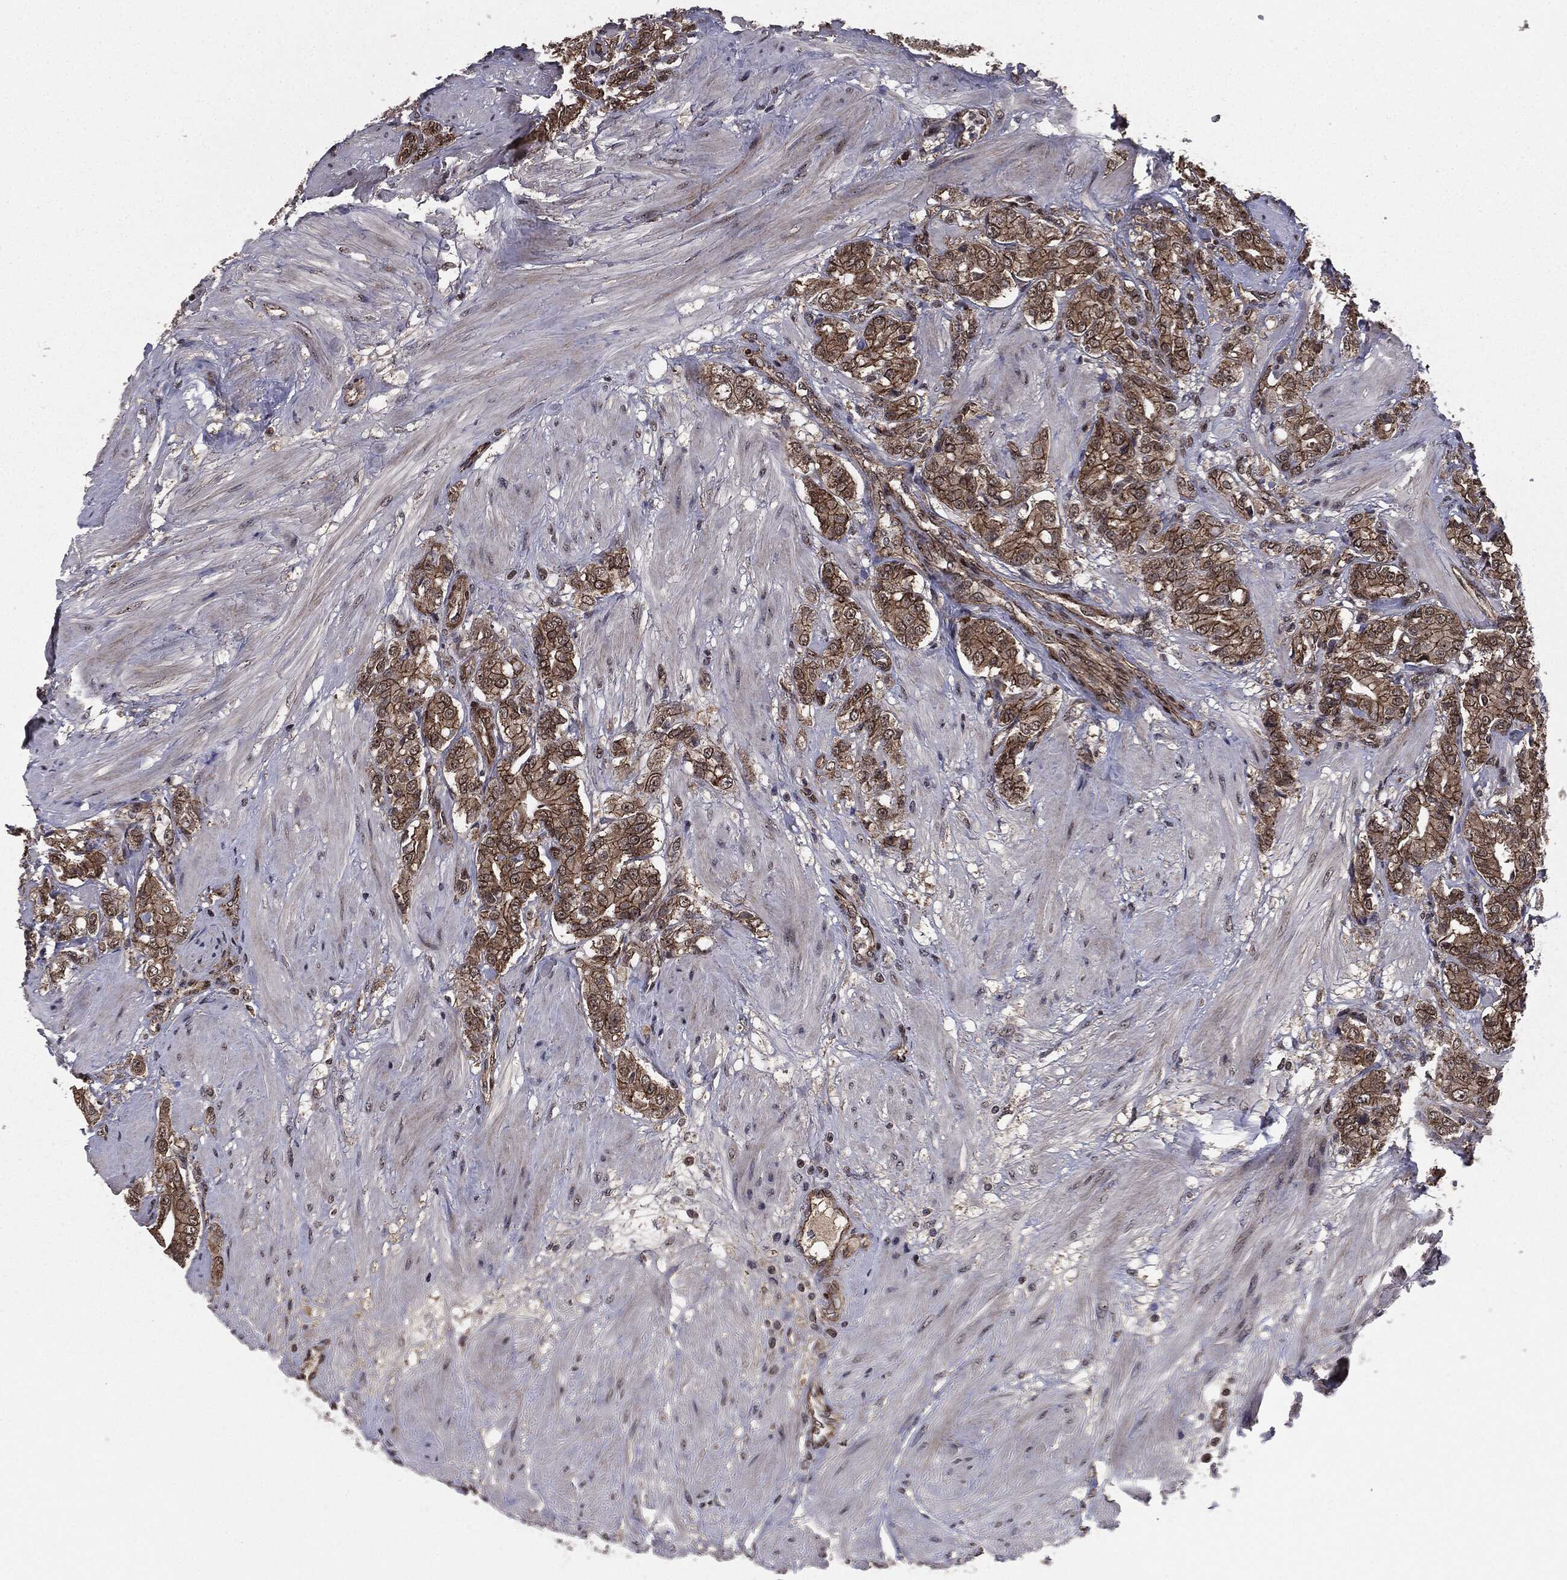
{"staining": {"intensity": "strong", "quantity": ">75%", "location": "cytoplasmic/membranous"}, "tissue": "prostate cancer", "cell_type": "Tumor cells", "image_type": "cancer", "snomed": [{"axis": "morphology", "description": "Adenocarcinoma, NOS"}, {"axis": "topography", "description": "Prostate and seminal vesicle, NOS"}, {"axis": "topography", "description": "Prostate"}], "caption": "Immunohistochemistry image of neoplastic tissue: human prostate adenocarcinoma stained using immunohistochemistry exhibits high levels of strong protein expression localized specifically in the cytoplasmic/membranous of tumor cells, appearing as a cytoplasmic/membranous brown color.", "gene": "PTPA", "patient": {"sex": "male", "age": 67}}